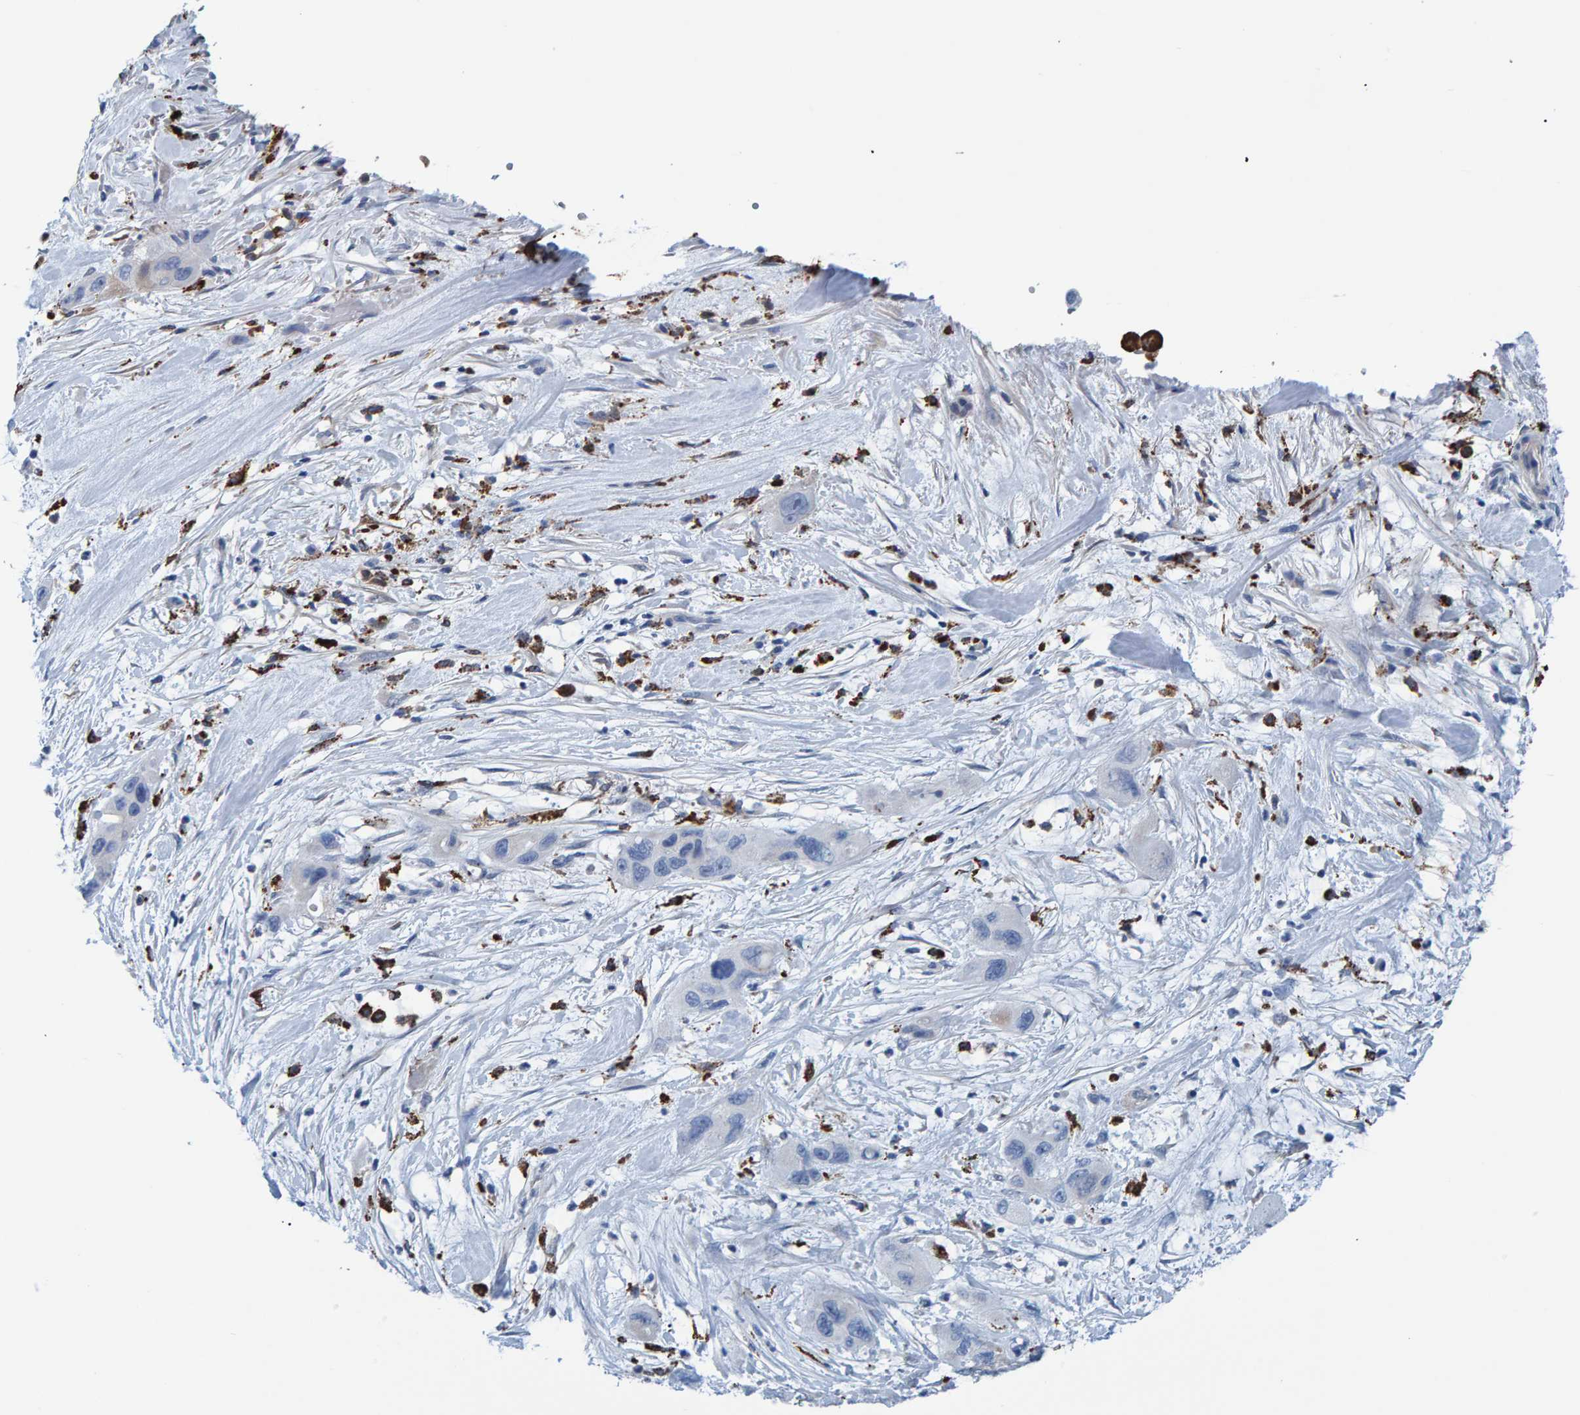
{"staining": {"intensity": "negative", "quantity": "none", "location": "none"}, "tissue": "pancreatic cancer", "cell_type": "Tumor cells", "image_type": "cancer", "snomed": [{"axis": "morphology", "description": "Adenocarcinoma, NOS"}, {"axis": "topography", "description": "Pancreas"}], "caption": "Tumor cells are negative for brown protein staining in adenocarcinoma (pancreatic). (DAB immunohistochemistry visualized using brightfield microscopy, high magnification).", "gene": "IDO1", "patient": {"sex": "female", "age": 71}}